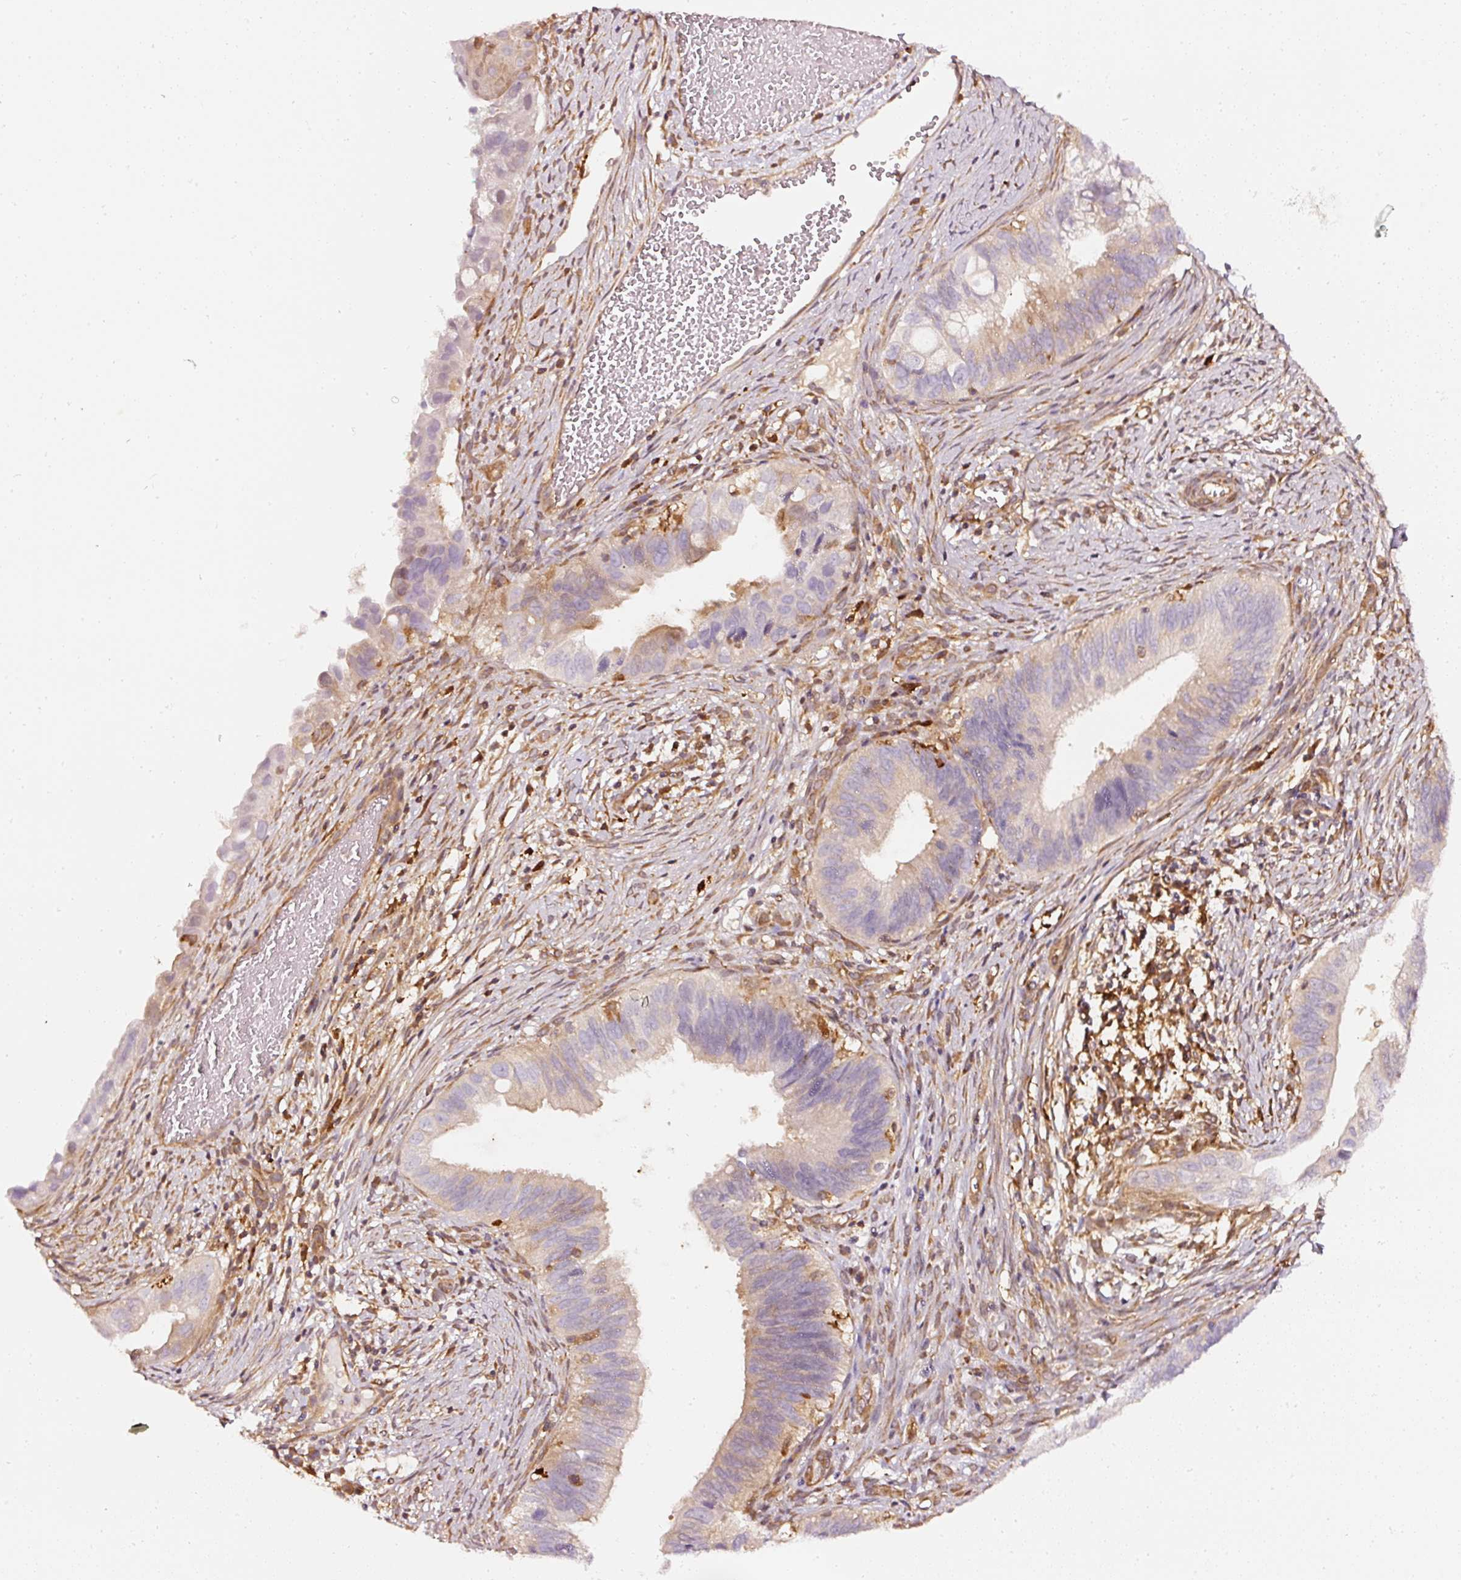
{"staining": {"intensity": "moderate", "quantity": "<25%", "location": "cytoplasmic/membranous"}, "tissue": "cervical cancer", "cell_type": "Tumor cells", "image_type": "cancer", "snomed": [{"axis": "morphology", "description": "Adenocarcinoma, NOS"}, {"axis": "topography", "description": "Cervix"}], "caption": "Cervical adenocarcinoma tissue shows moderate cytoplasmic/membranous expression in about <25% of tumor cells The protein is shown in brown color, while the nuclei are stained blue.", "gene": "ASMTL", "patient": {"sex": "female", "age": 42}}